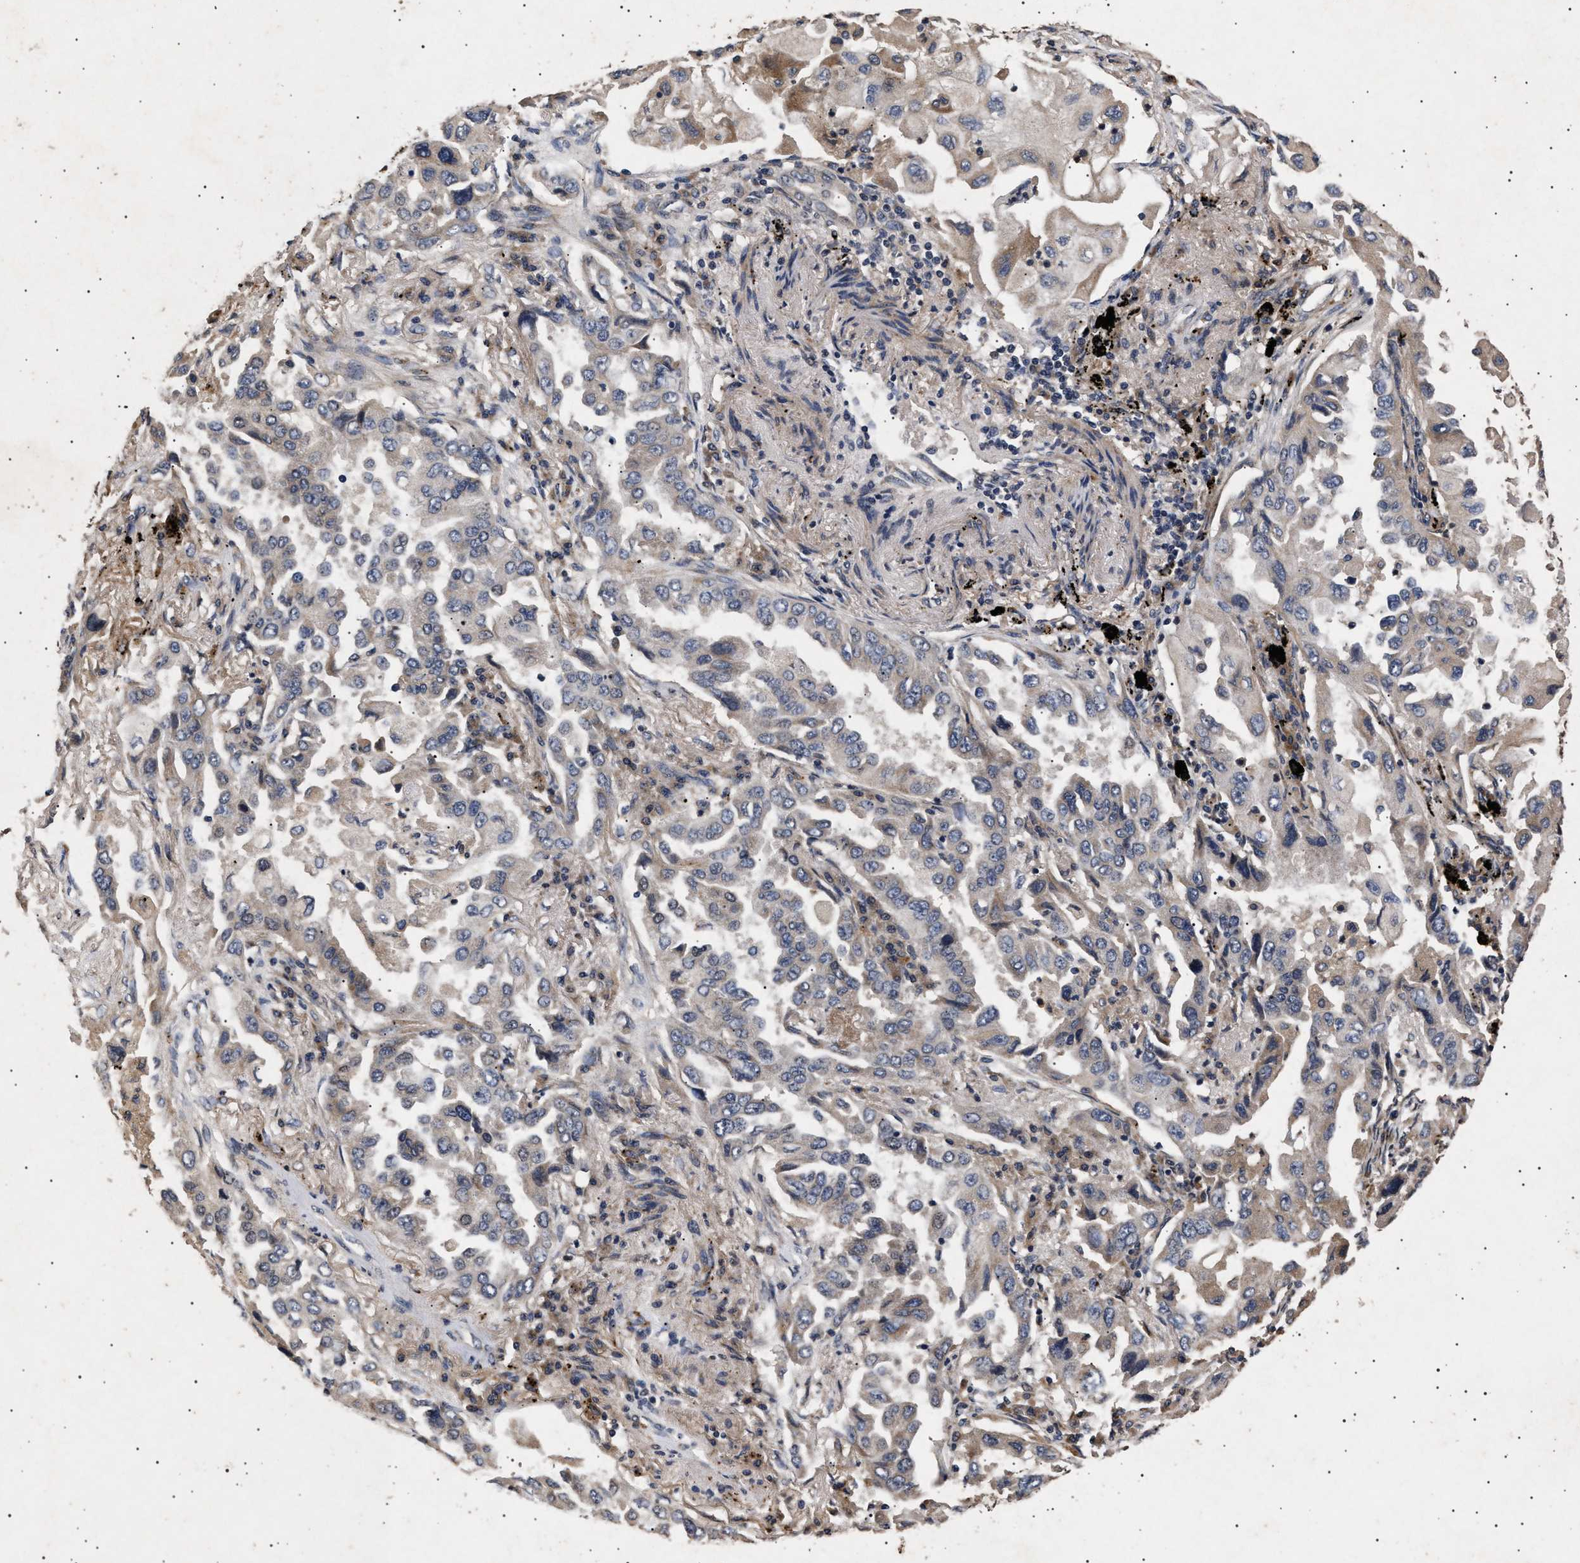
{"staining": {"intensity": "weak", "quantity": "25%-75%", "location": "cytoplasmic/membranous"}, "tissue": "lung cancer", "cell_type": "Tumor cells", "image_type": "cancer", "snomed": [{"axis": "morphology", "description": "Adenocarcinoma, NOS"}, {"axis": "topography", "description": "Lung"}], "caption": "Lung cancer (adenocarcinoma) stained with DAB immunohistochemistry (IHC) exhibits low levels of weak cytoplasmic/membranous staining in approximately 25%-75% of tumor cells.", "gene": "ITGB5", "patient": {"sex": "female", "age": 65}}